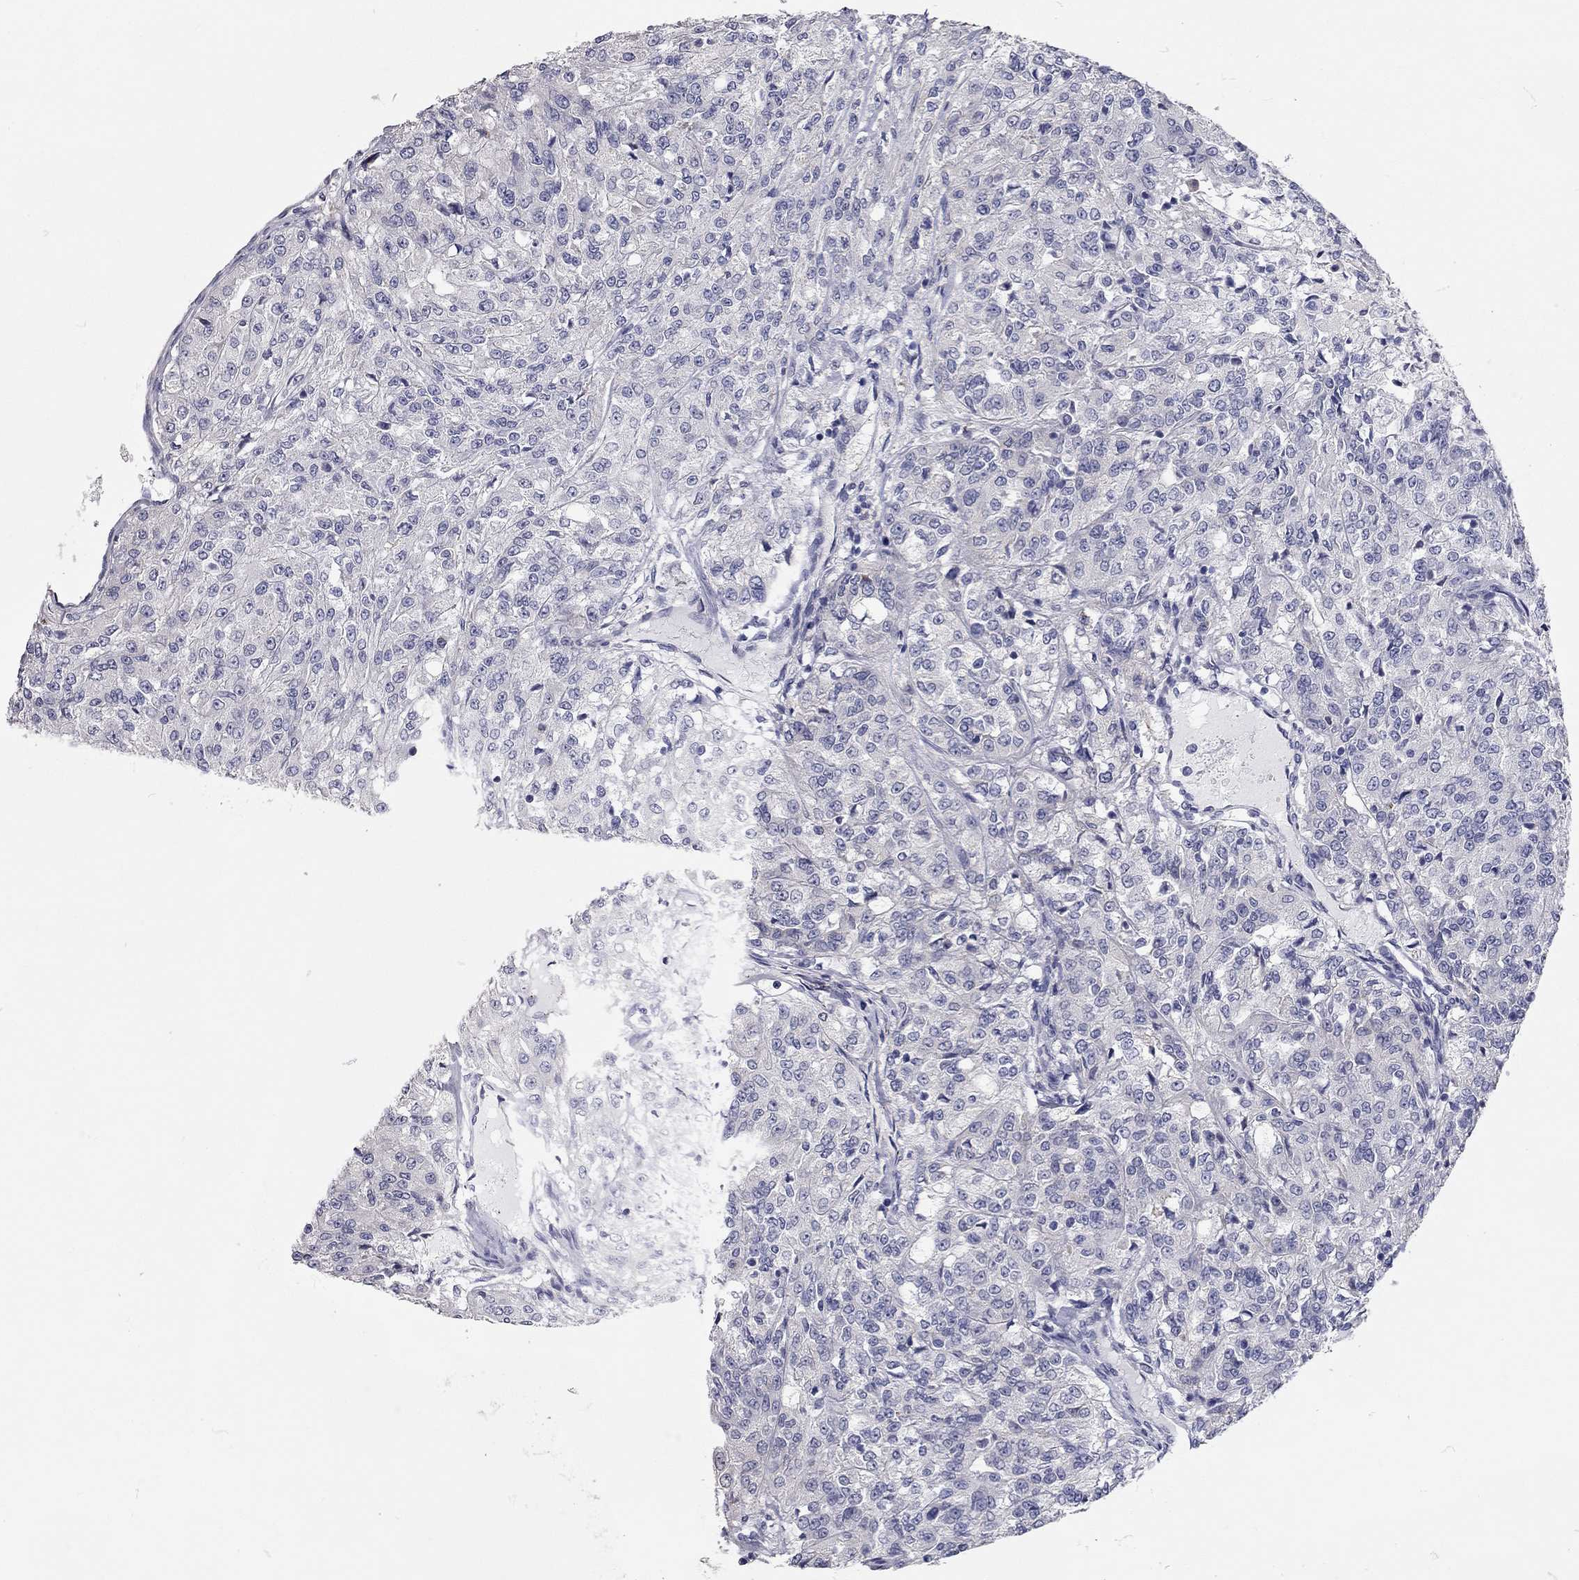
{"staining": {"intensity": "negative", "quantity": "none", "location": "none"}, "tissue": "renal cancer", "cell_type": "Tumor cells", "image_type": "cancer", "snomed": [{"axis": "morphology", "description": "Adenocarcinoma, NOS"}, {"axis": "topography", "description": "Kidney"}], "caption": "DAB immunohistochemical staining of human renal adenocarcinoma reveals no significant positivity in tumor cells.", "gene": "XAGE2", "patient": {"sex": "female", "age": 63}}